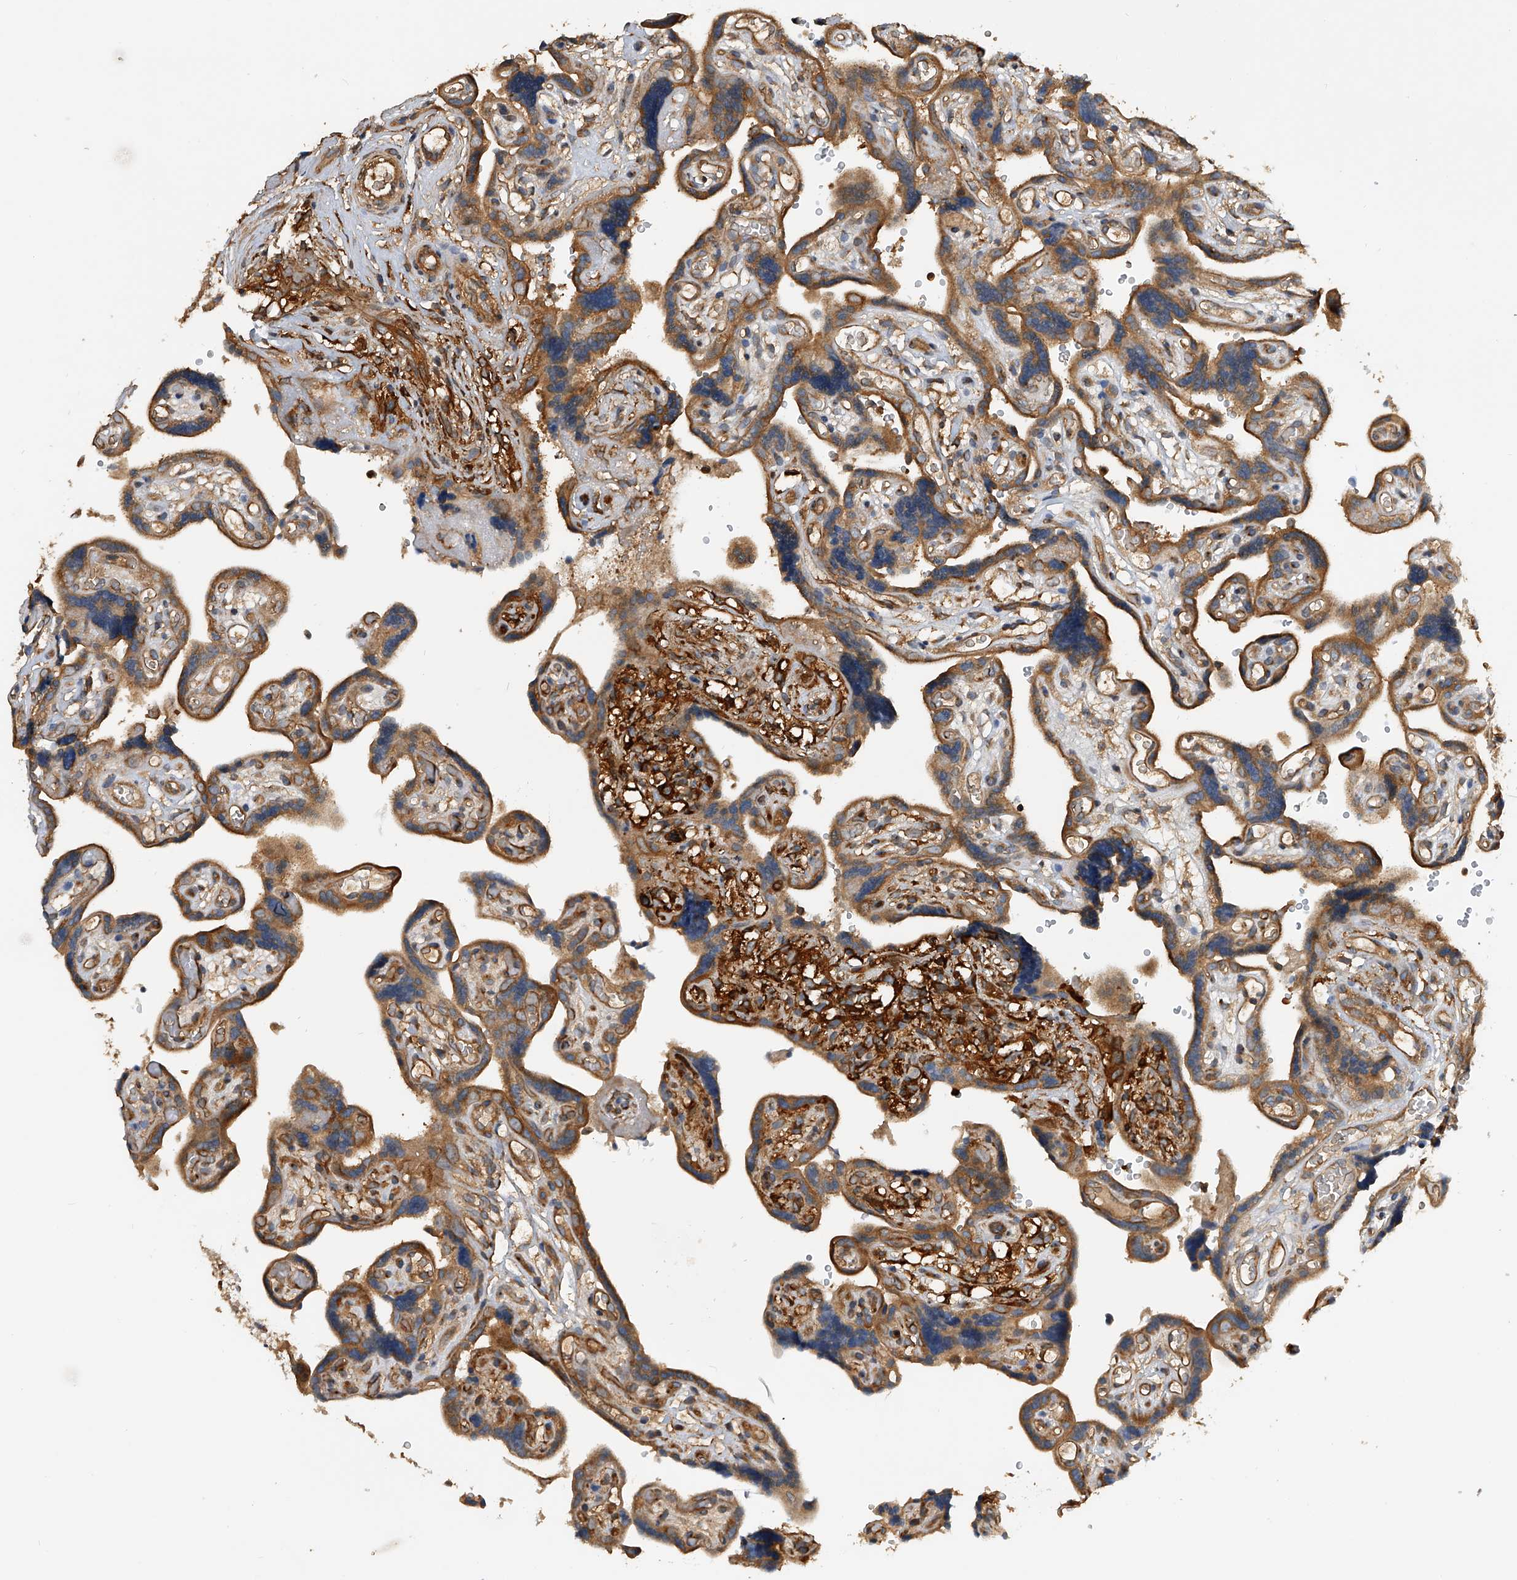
{"staining": {"intensity": "moderate", "quantity": ">75%", "location": "cytoplasmic/membranous"}, "tissue": "placenta", "cell_type": "Decidual cells", "image_type": "normal", "snomed": [{"axis": "morphology", "description": "Normal tissue, NOS"}, {"axis": "topography", "description": "Placenta"}], "caption": "Decidual cells demonstrate moderate cytoplasmic/membranous staining in approximately >75% of cells in unremarkable placenta.", "gene": "PTPRA", "patient": {"sex": "female", "age": 30}}